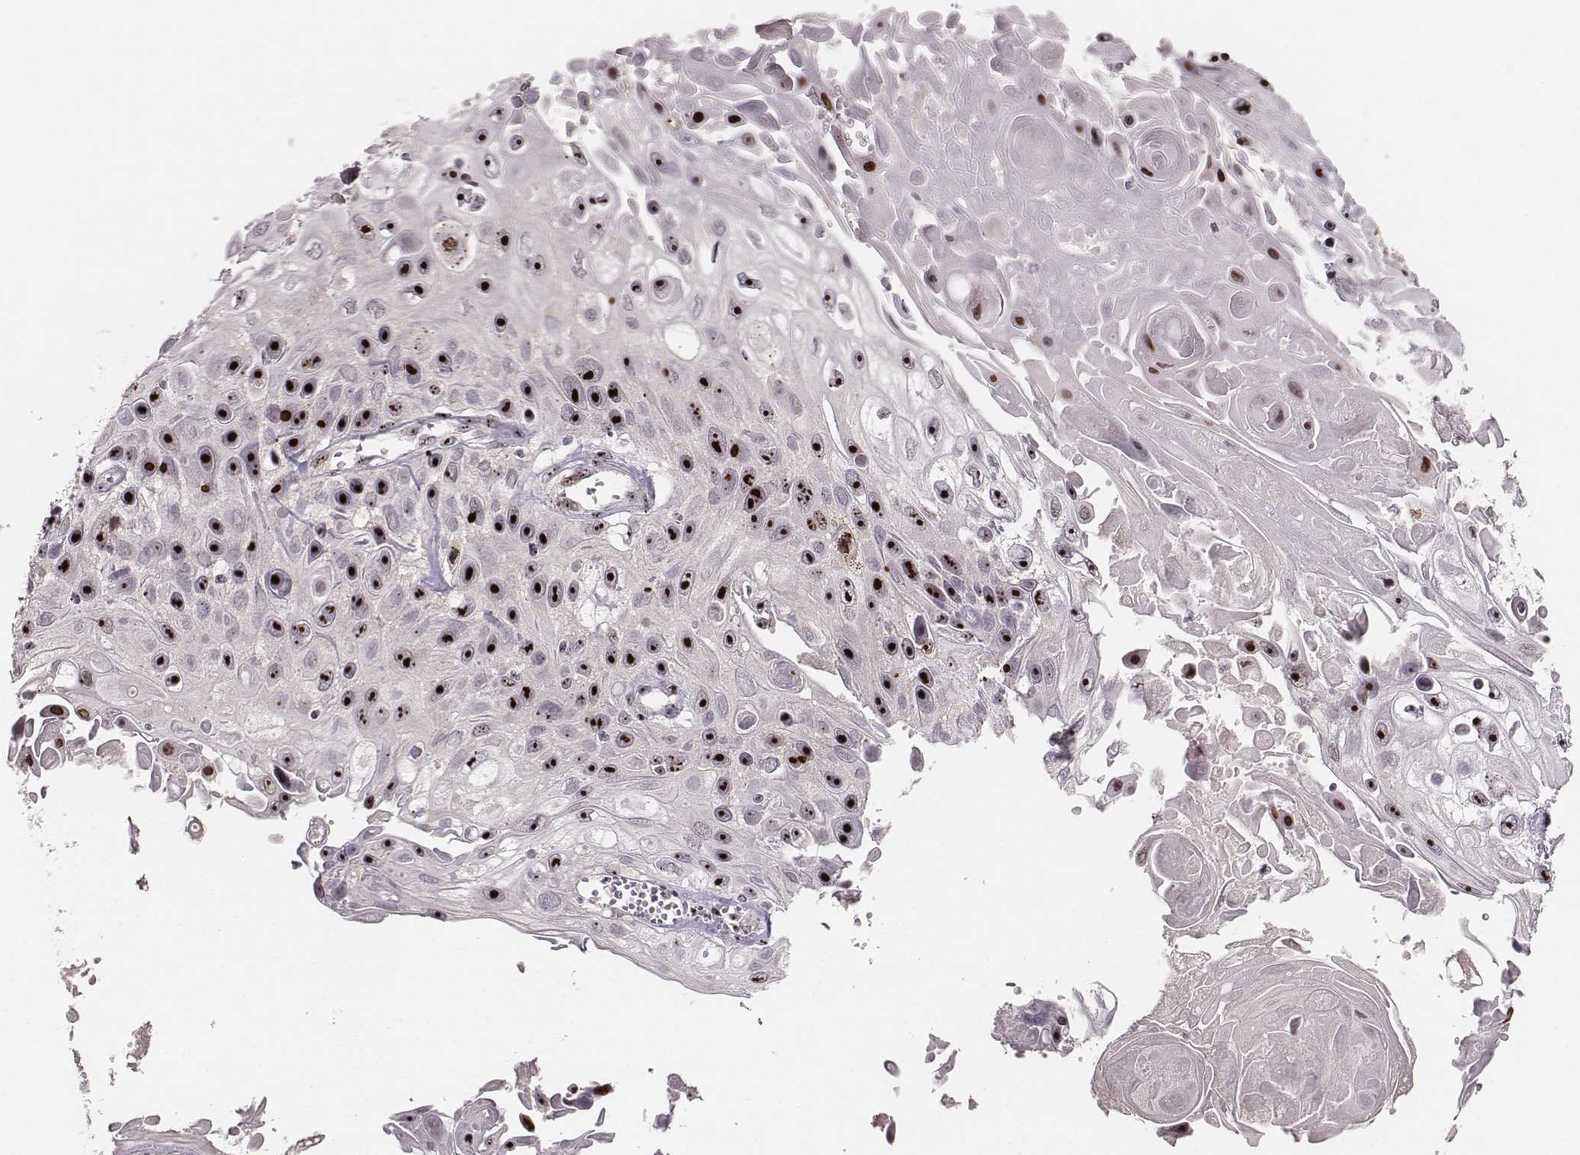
{"staining": {"intensity": "strong", "quantity": ">75%", "location": "nuclear"}, "tissue": "skin cancer", "cell_type": "Tumor cells", "image_type": "cancer", "snomed": [{"axis": "morphology", "description": "Squamous cell carcinoma, NOS"}, {"axis": "topography", "description": "Skin"}], "caption": "Immunohistochemistry (IHC) staining of skin squamous cell carcinoma, which shows high levels of strong nuclear positivity in about >75% of tumor cells indicating strong nuclear protein positivity. The staining was performed using DAB (brown) for protein detection and nuclei were counterstained in hematoxylin (blue).", "gene": "NOP56", "patient": {"sex": "male", "age": 82}}